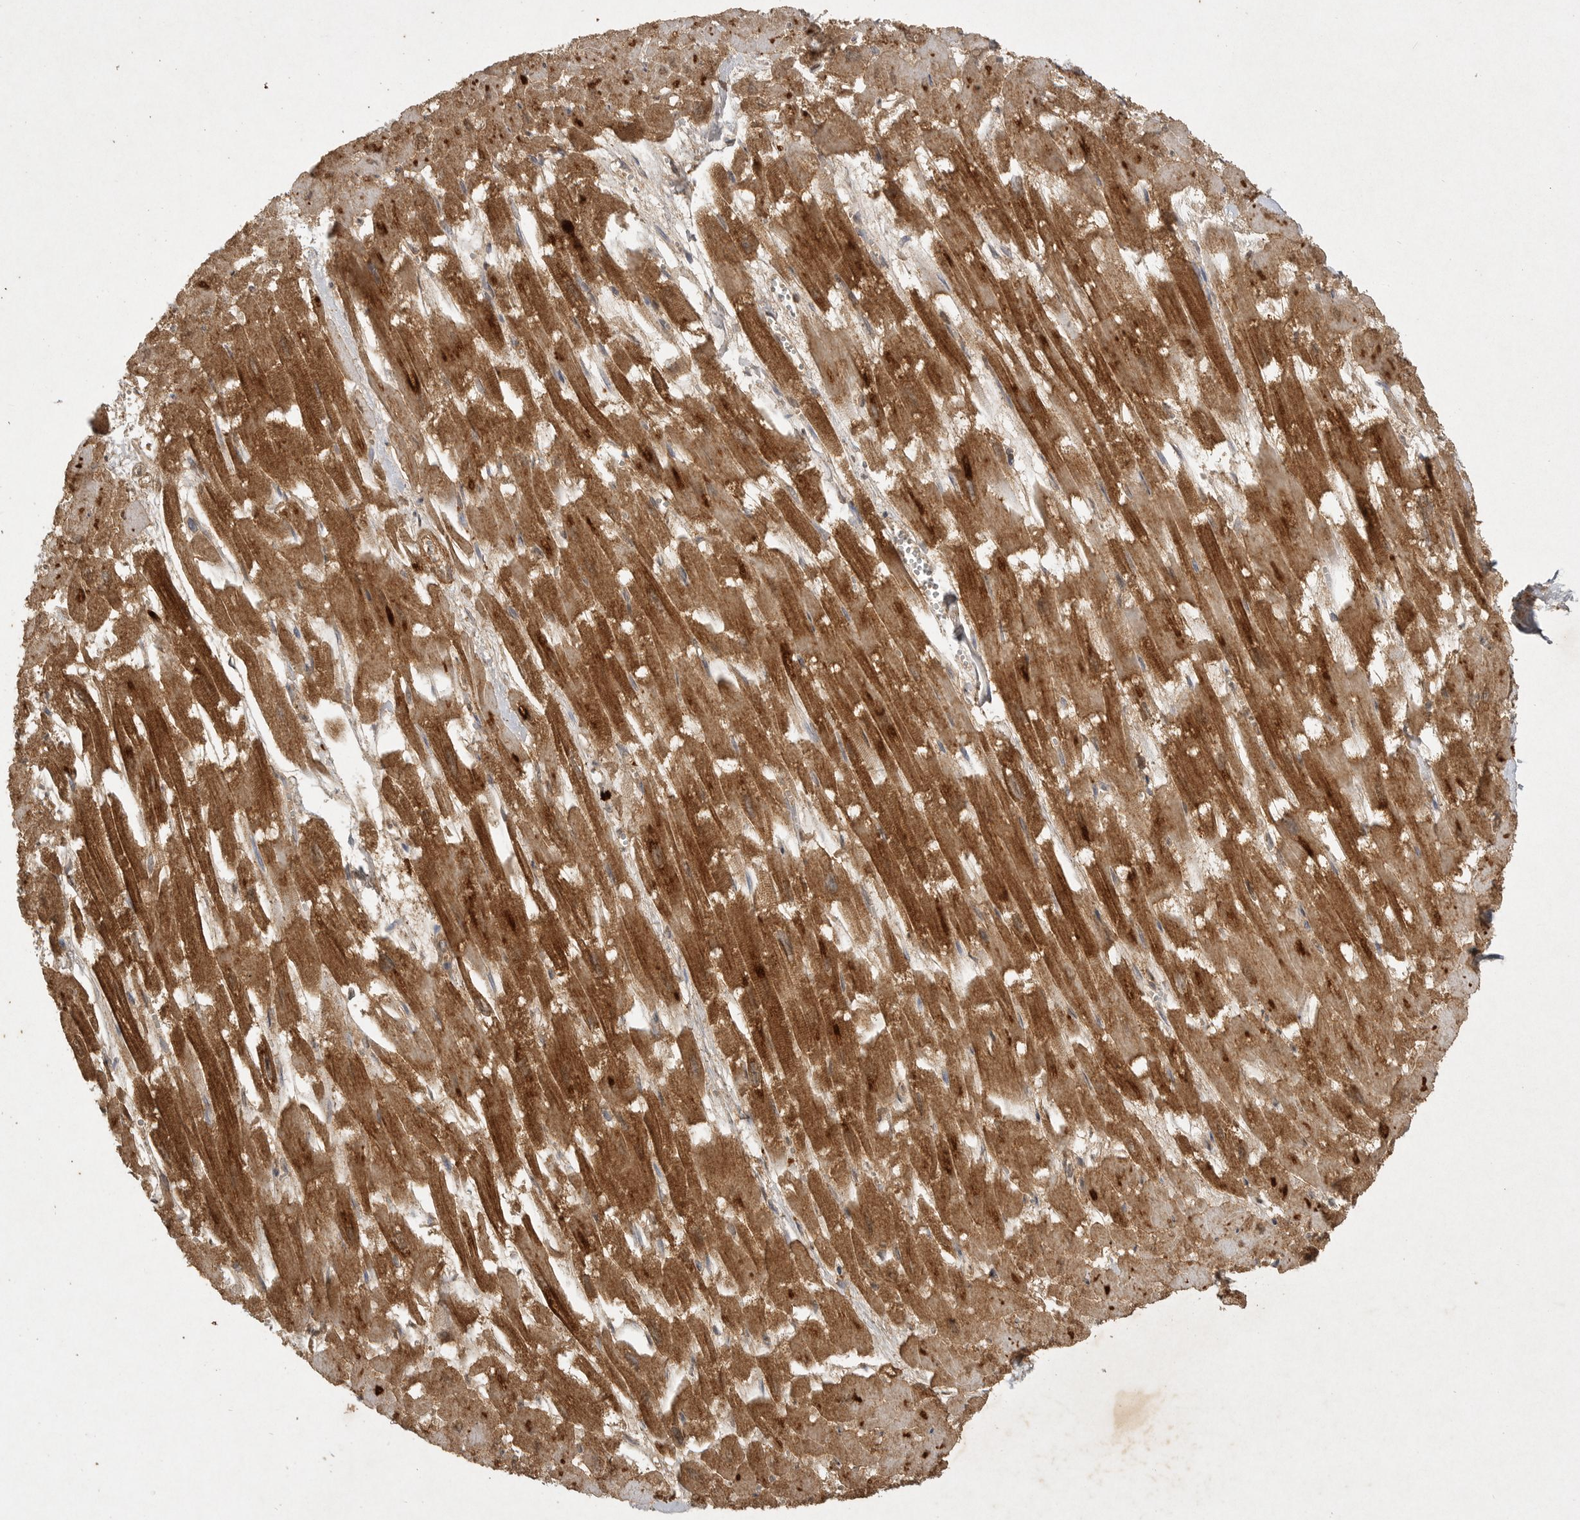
{"staining": {"intensity": "moderate", "quantity": "25%-75%", "location": "cytoplasmic/membranous,nuclear"}, "tissue": "heart muscle", "cell_type": "Cardiomyocytes", "image_type": "normal", "snomed": [{"axis": "morphology", "description": "Normal tissue, NOS"}, {"axis": "topography", "description": "Heart"}], "caption": "DAB (3,3'-diaminobenzidine) immunohistochemical staining of normal heart muscle displays moderate cytoplasmic/membranous,nuclear protein expression in approximately 25%-75% of cardiomyocytes. (brown staining indicates protein expression, while blue staining denotes nuclei).", "gene": "ICOSLG", "patient": {"sex": "male", "age": 54}}